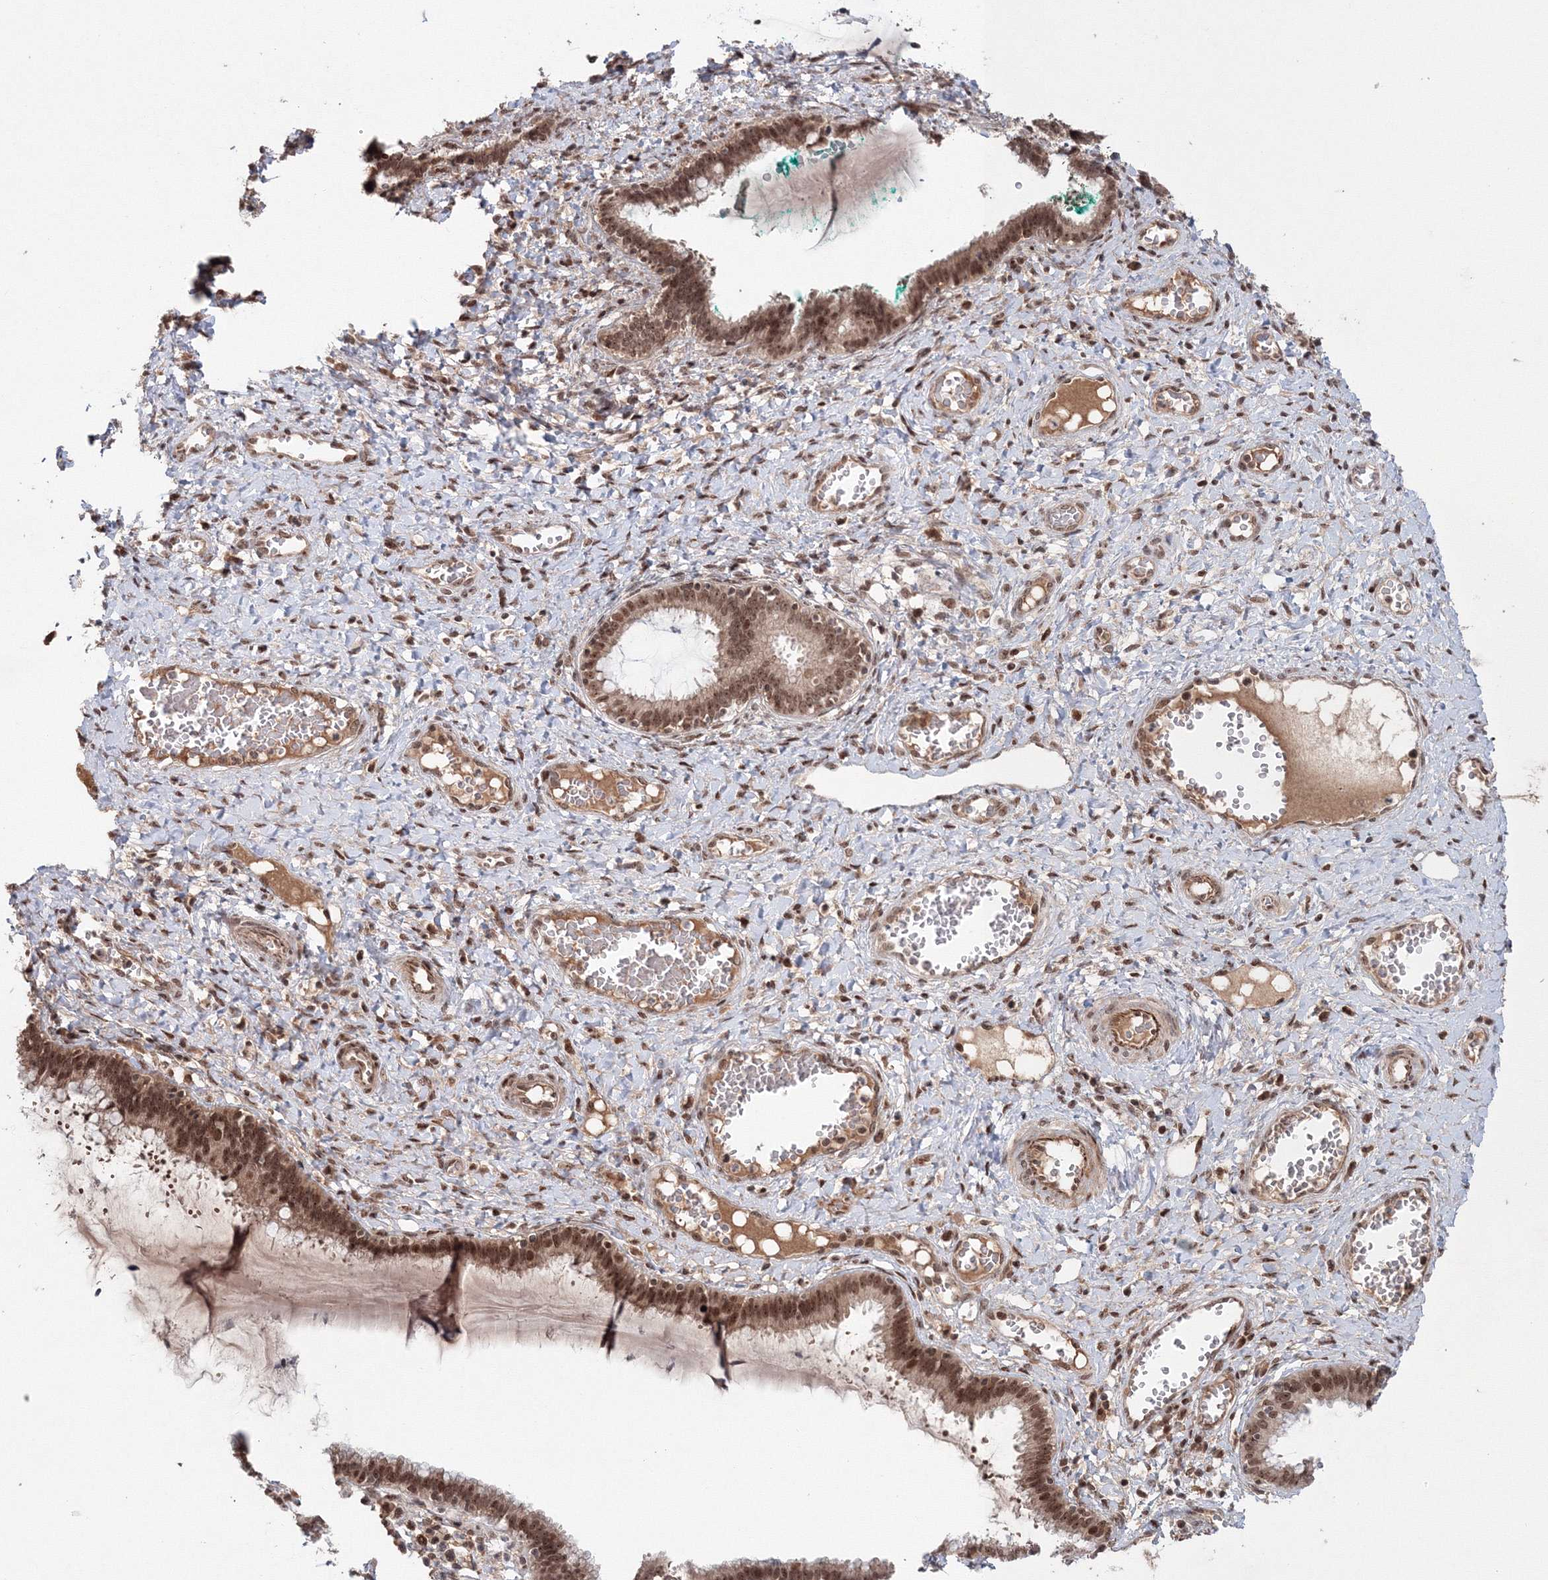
{"staining": {"intensity": "moderate", "quantity": ">75%", "location": "nuclear"}, "tissue": "cervix", "cell_type": "Glandular cells", "image_type": "normal", "snomed": [{"axis": "morphology", "description": "Normal tissue, NOS"}, {"axis": "morphology", "description": "Adenocarcinoma, NOS"}, {"axis": "topography", "description": "Cervix"}], "caption": "Cervix was stained to show a protein in brown. There is medium levels of moderate nuclear expression in about >75% of glandular cells. (brown staining indicates protein expression, while blue staining denotes nuclei).", "gene": "NOA1", "patient": {"sex": "female", "age": 29}}